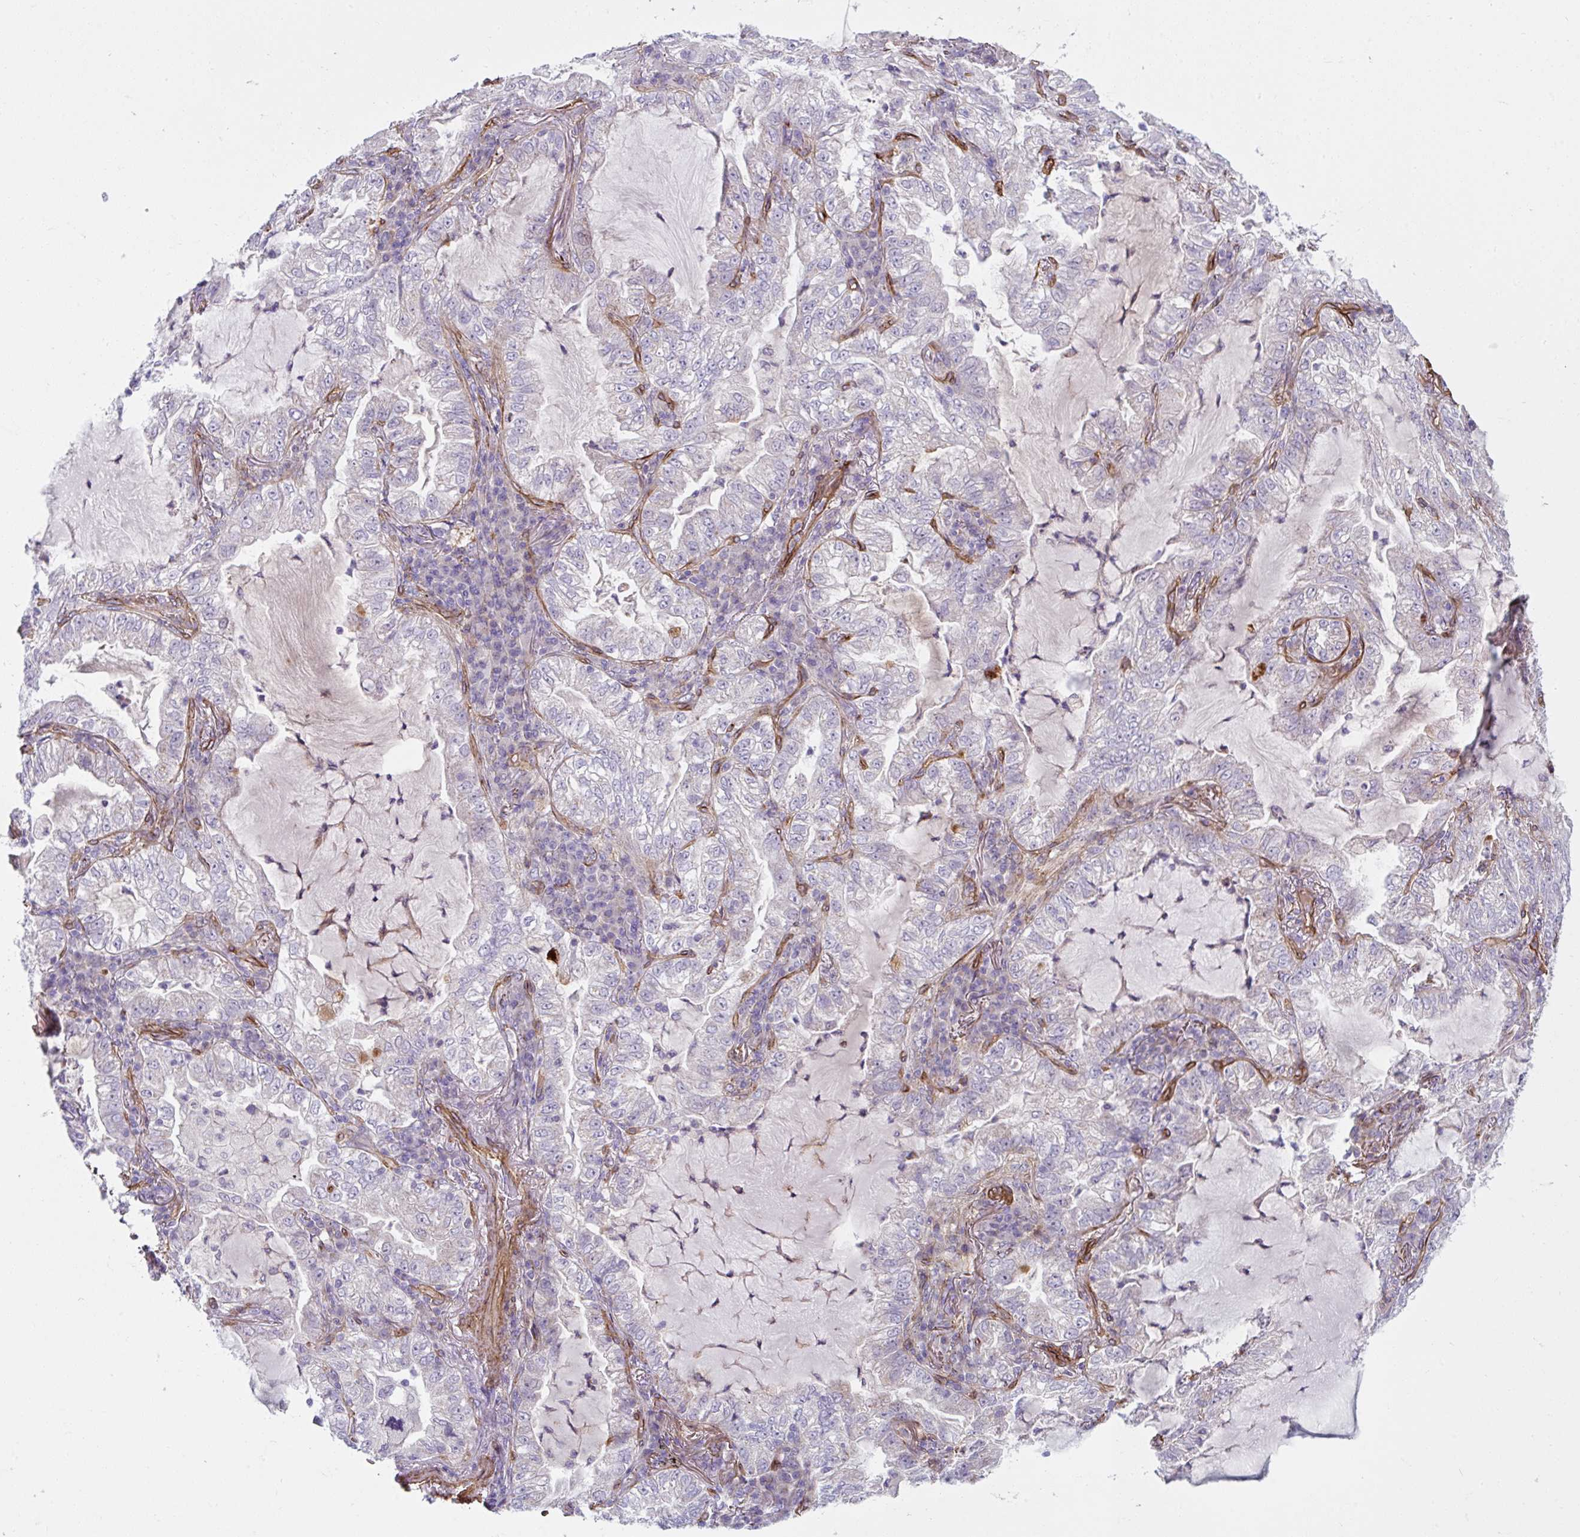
{"staining": {"intensity": "negative", "quantity": "none", "location": "none"}, "tissue": "lung cancer", "cell_type": "Tumor cells", "image_type": "cancer", "snomed": [{"axis": "morphology", "description": "Adenocarcinoma, NOS"}, {"axis": "topography", "description": "Lung"}], "caption": "High magnification brightfield microscopy of lung adenocarcinoma stained with DAB (brown) and counterstained with hematoxylin (blue): tumor cells show no significant positivity.", "gene": "ANKUB1", "patient": {"sex": "female", "age": 73}}